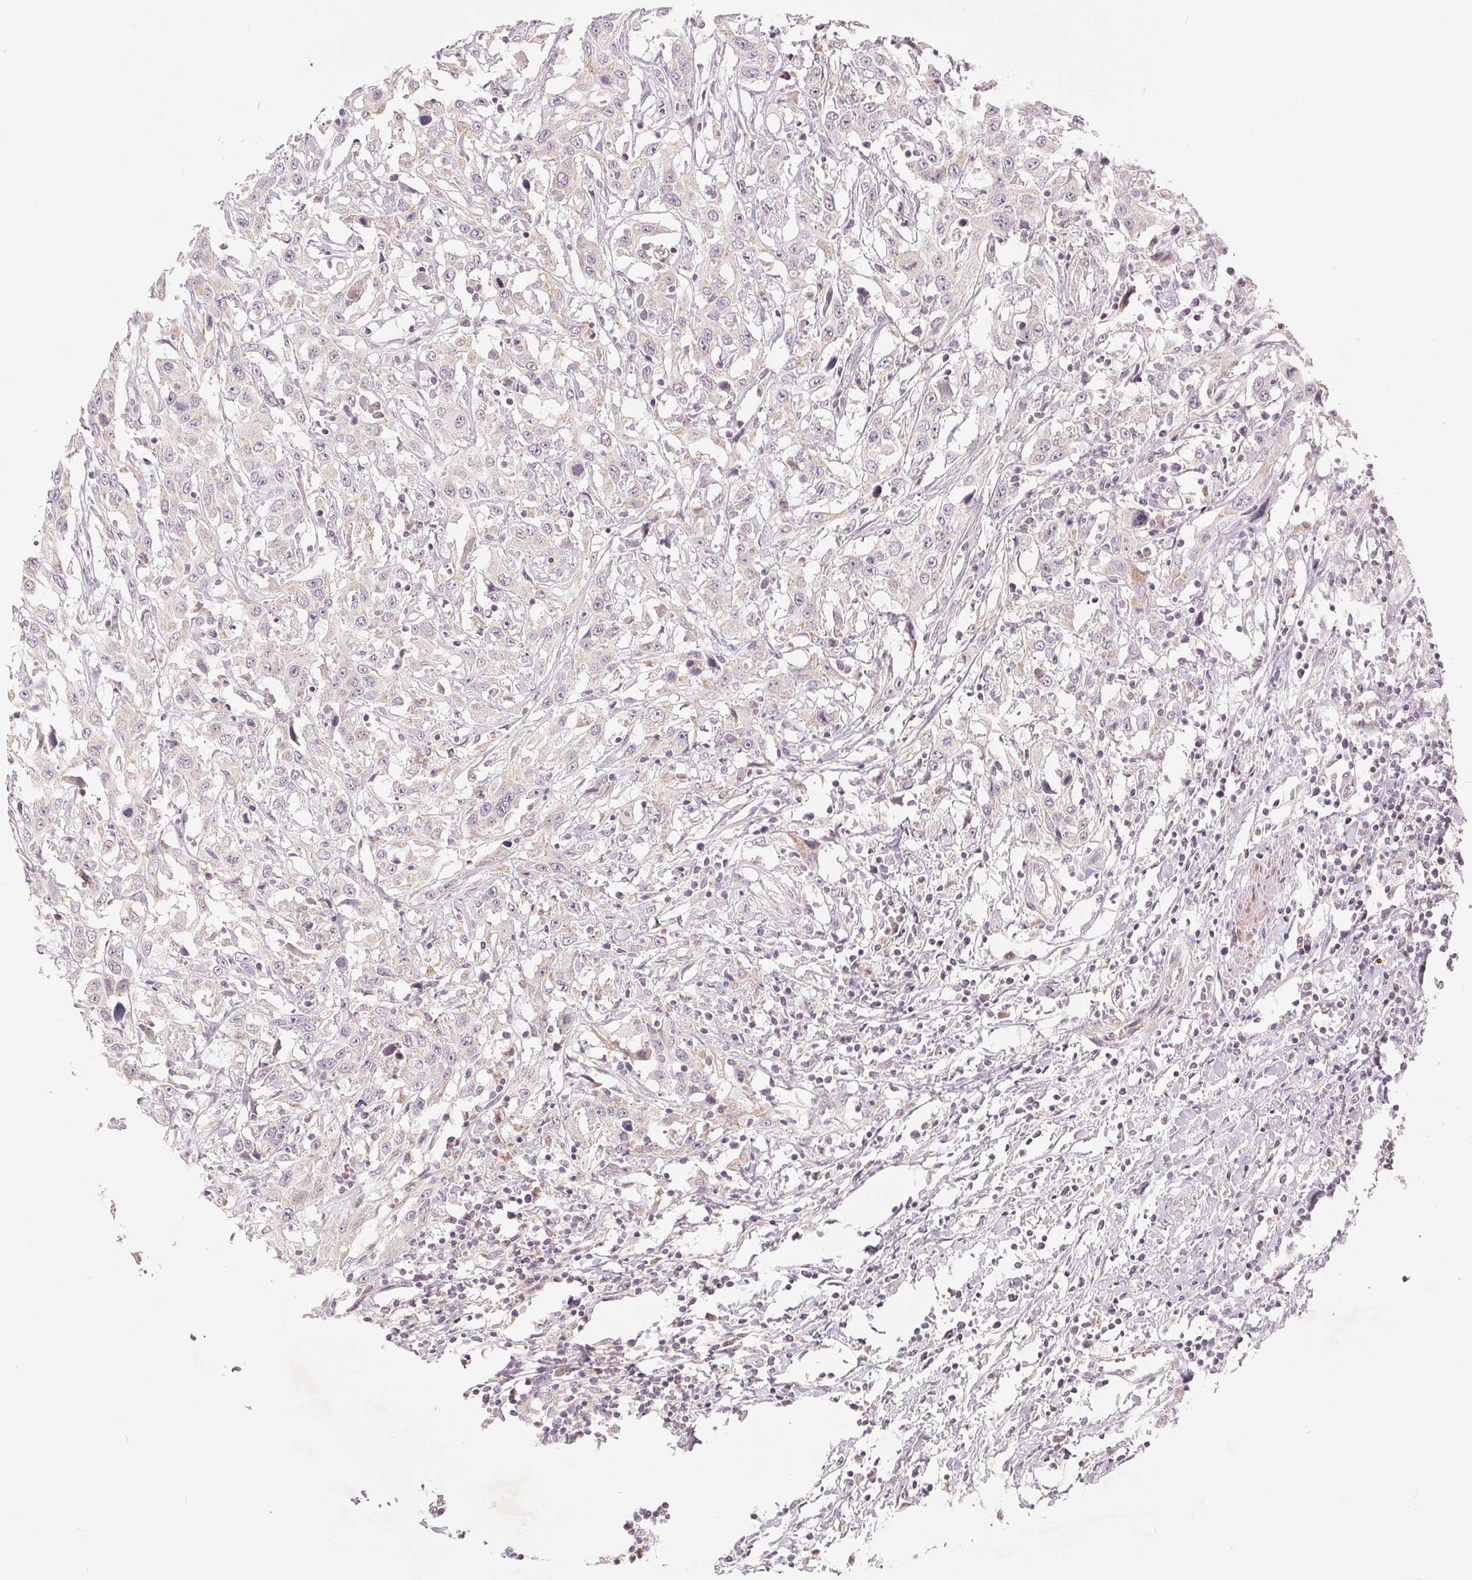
{"staining": {"intensity": "negative", "quantity": "none", "location": "none"}, "tissue": "urothelial cancer", "cell_type": "Tumor cells", "image_type": "cancer", "snomed": [{"axis": "morphology", "description": "Urothelial carcinoma, High grade"}, {"axis": "topography", "description": "Urinary bladder"}], "caption": "Immunohistochemistry image of urothelial cancer stained for a protein (brown), which displays no expression in tumor cells.", "gene": "GHITM", "patient": {"sex": "male", "age": 61}}